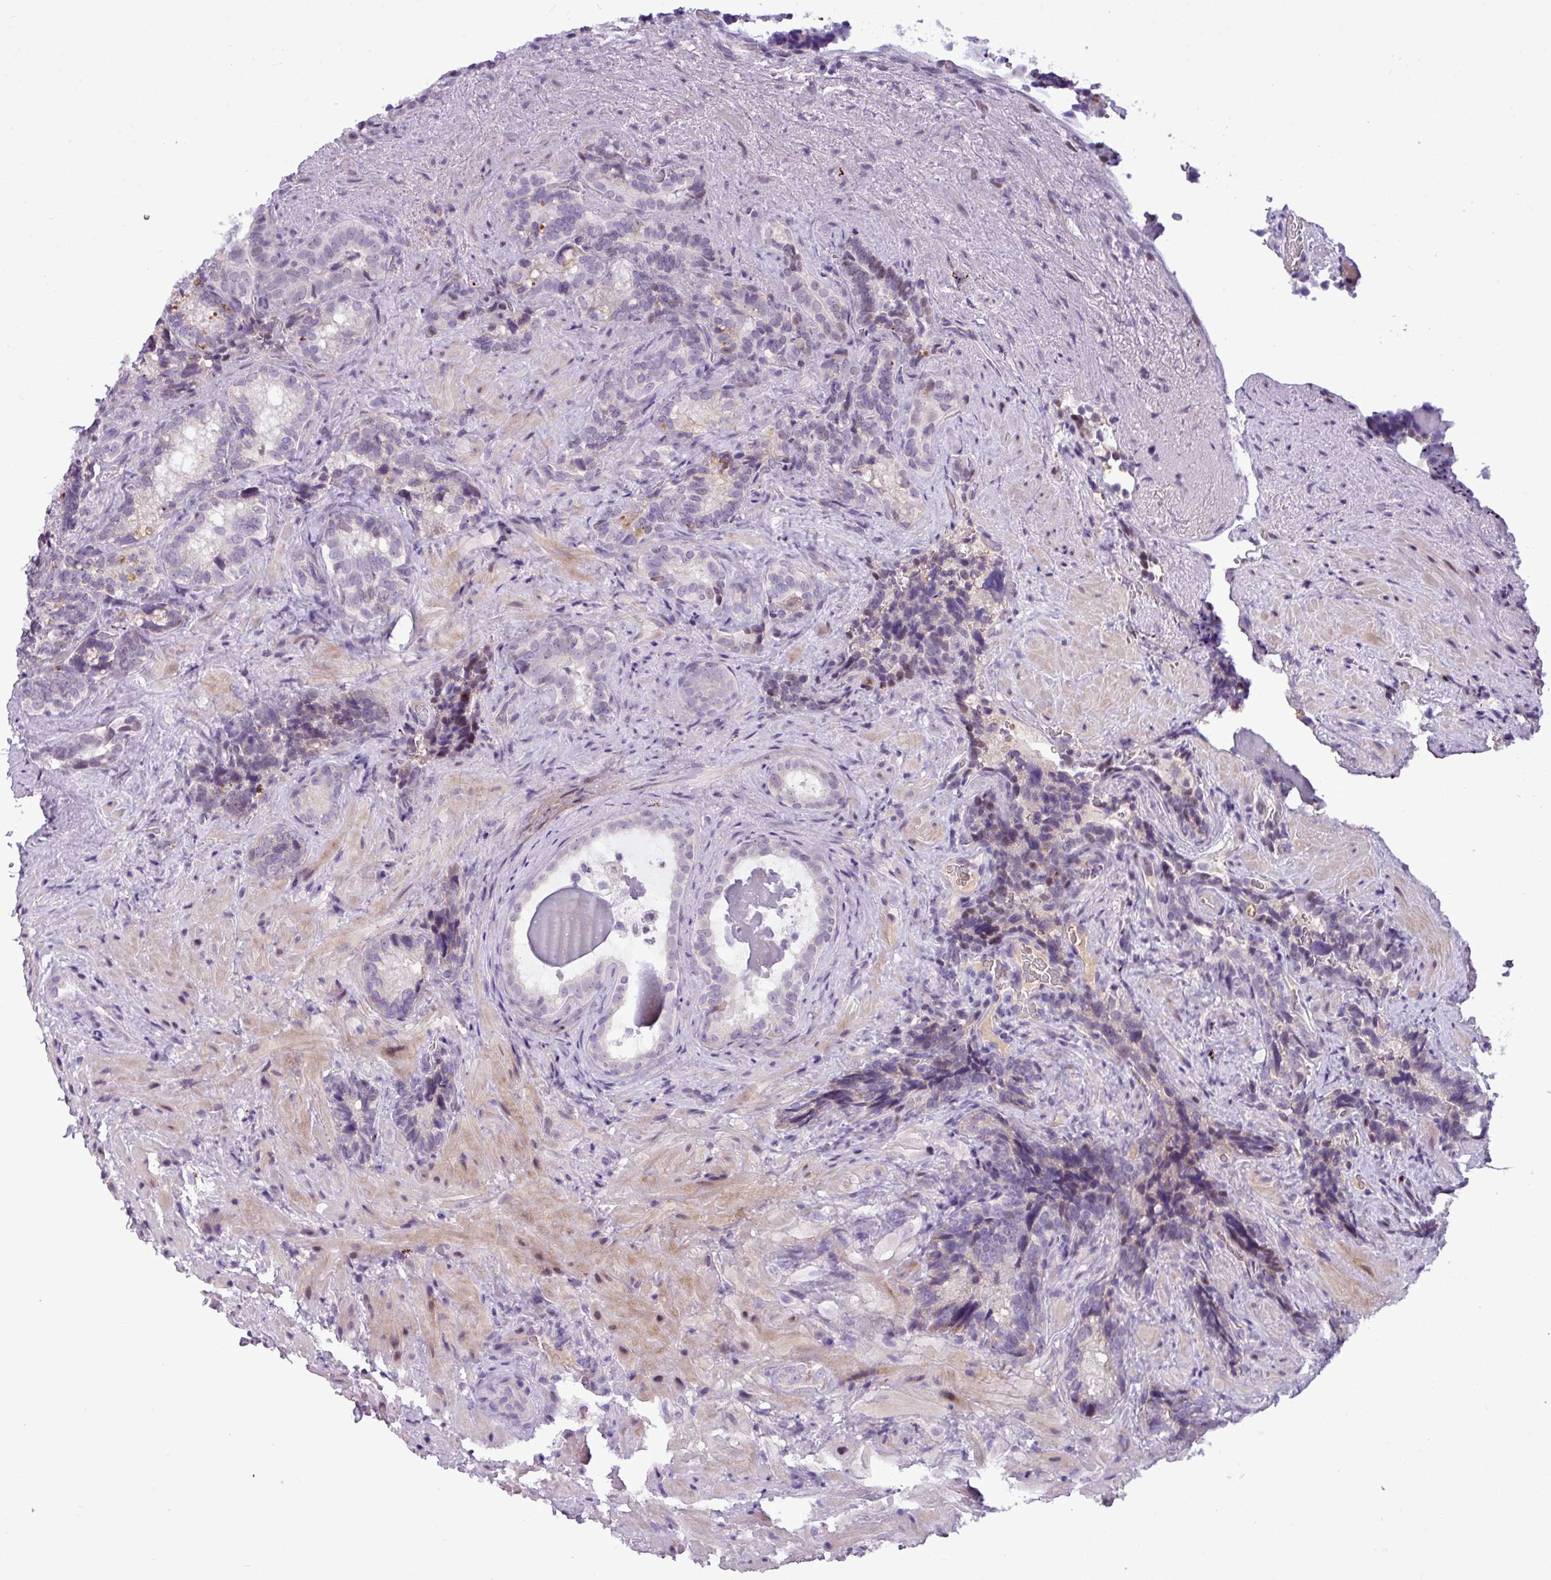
{"staining": {"intensity": "negative", "quantity": "none", "location": "none"}, "tissue": "seminal vesicle", "cell_type": "Glandular cells", "image_type": "normal", "snomed": [{"axis": "morphology", "description": "Normal tissue, NOS"}, {"axis": "topography", "description": "Seminal veicle"}], "caption": "High magnification brightfield microscopy of unremarkable seminal vesicle stained with DAB (brown) and counterstained with hematoxylin (blue): glandular cells show no significant positivity. The staining was performed using DAB to visualize the protein expression in brown, while the nuclei were stained in blue with hematoxylin (Magnification: 20x).", "gene": "IL17A", "patient": {"sex": "male", "age": 62}}